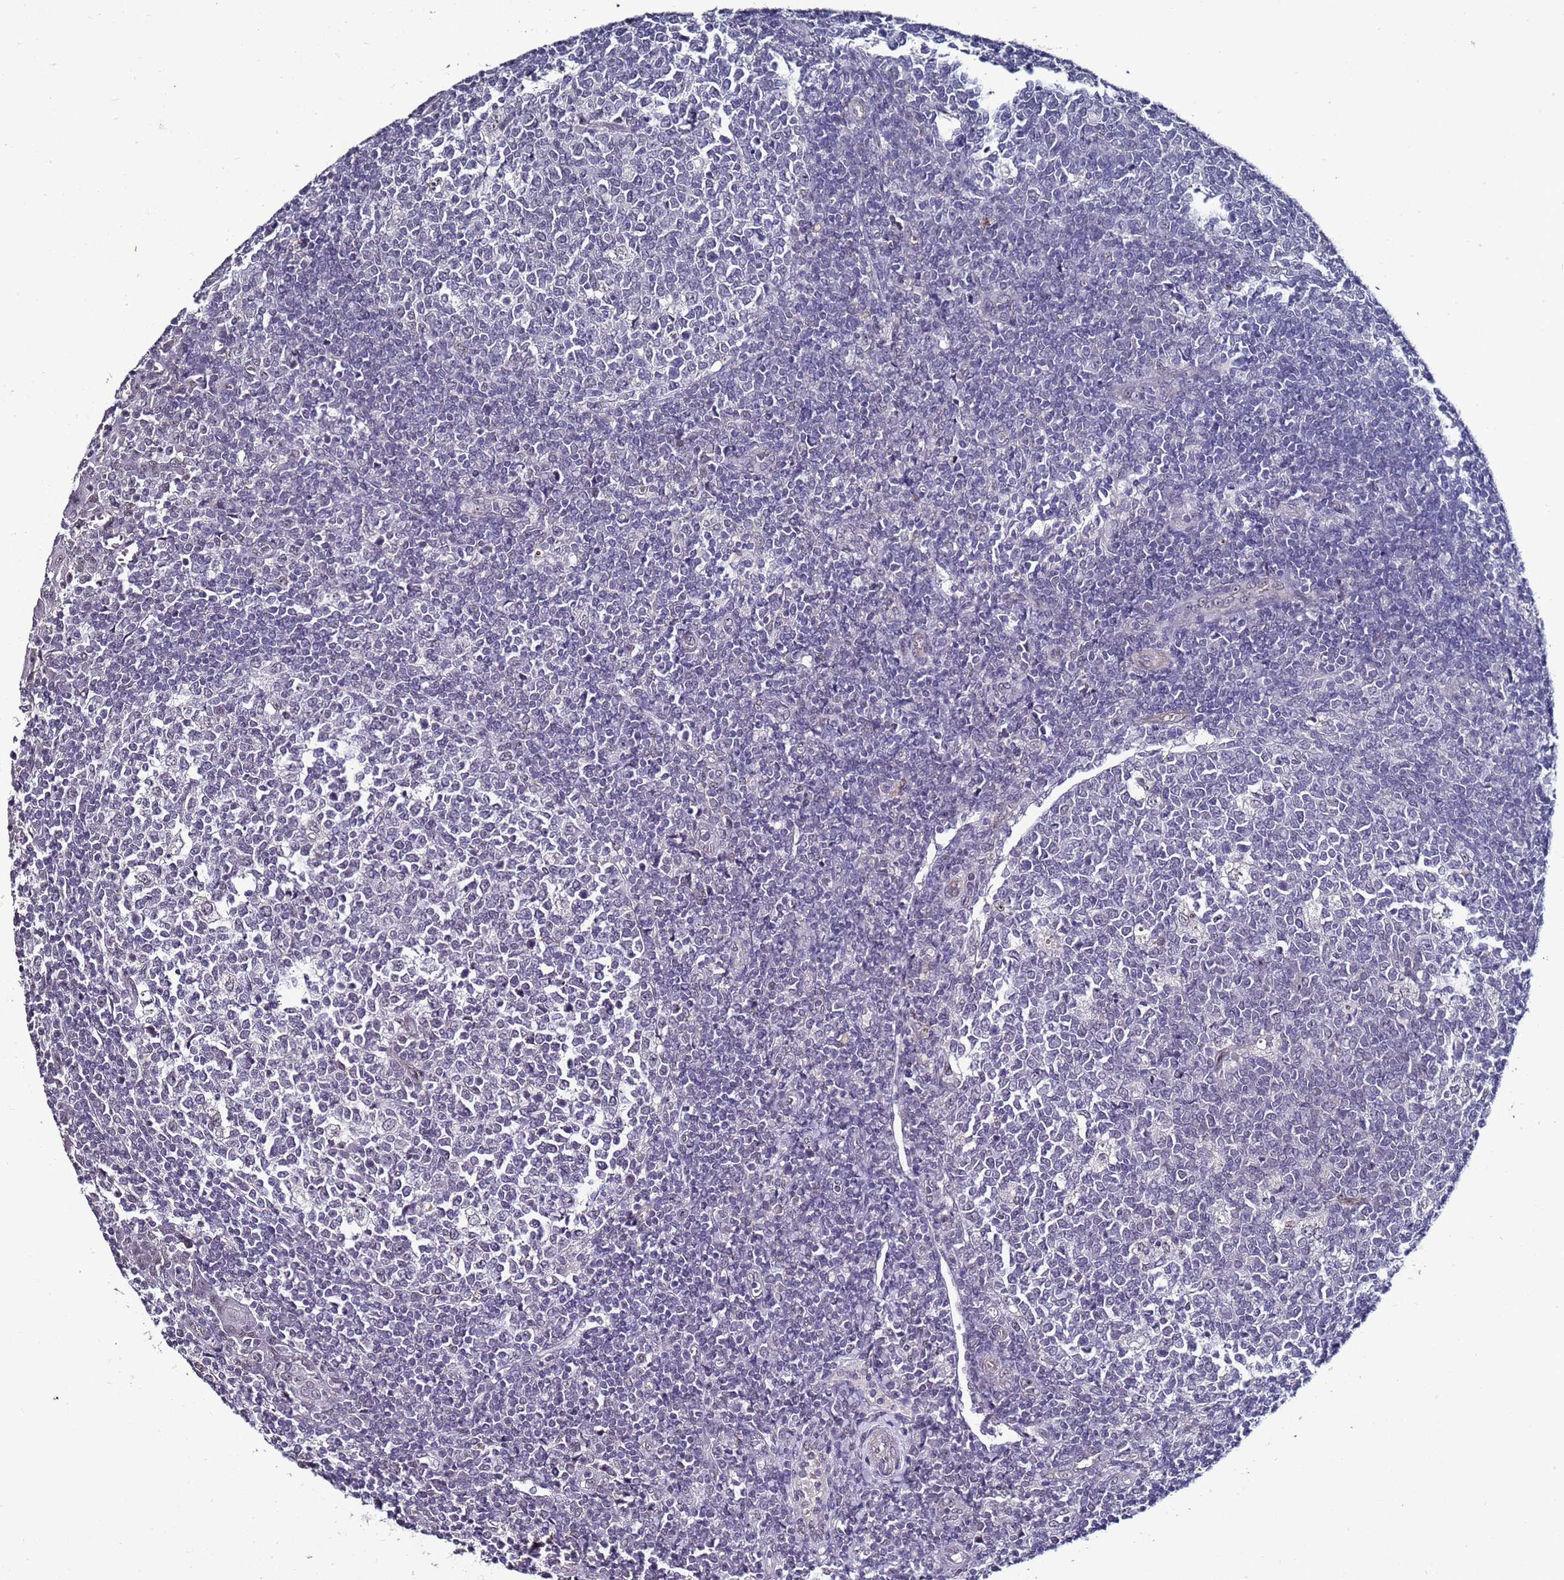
{"staining": {"intensity": "weak", "quantity": "<25%", "location": "nuclear"}, "tissue": "tonsil", "cell_type": "Germinal center cells", "image_type": "normal", "snomed": [{"axis": "morphology", "description": "Normal tissue, NOS"}, {"axis": "topography", "description": "Tonsil"}], "caption": "Immunohistochemistry of benign tonsil demonstrates no staining in germinal center cells.", "gene": "PSMA7", "patient": {"sex": "female", "age": 19}}